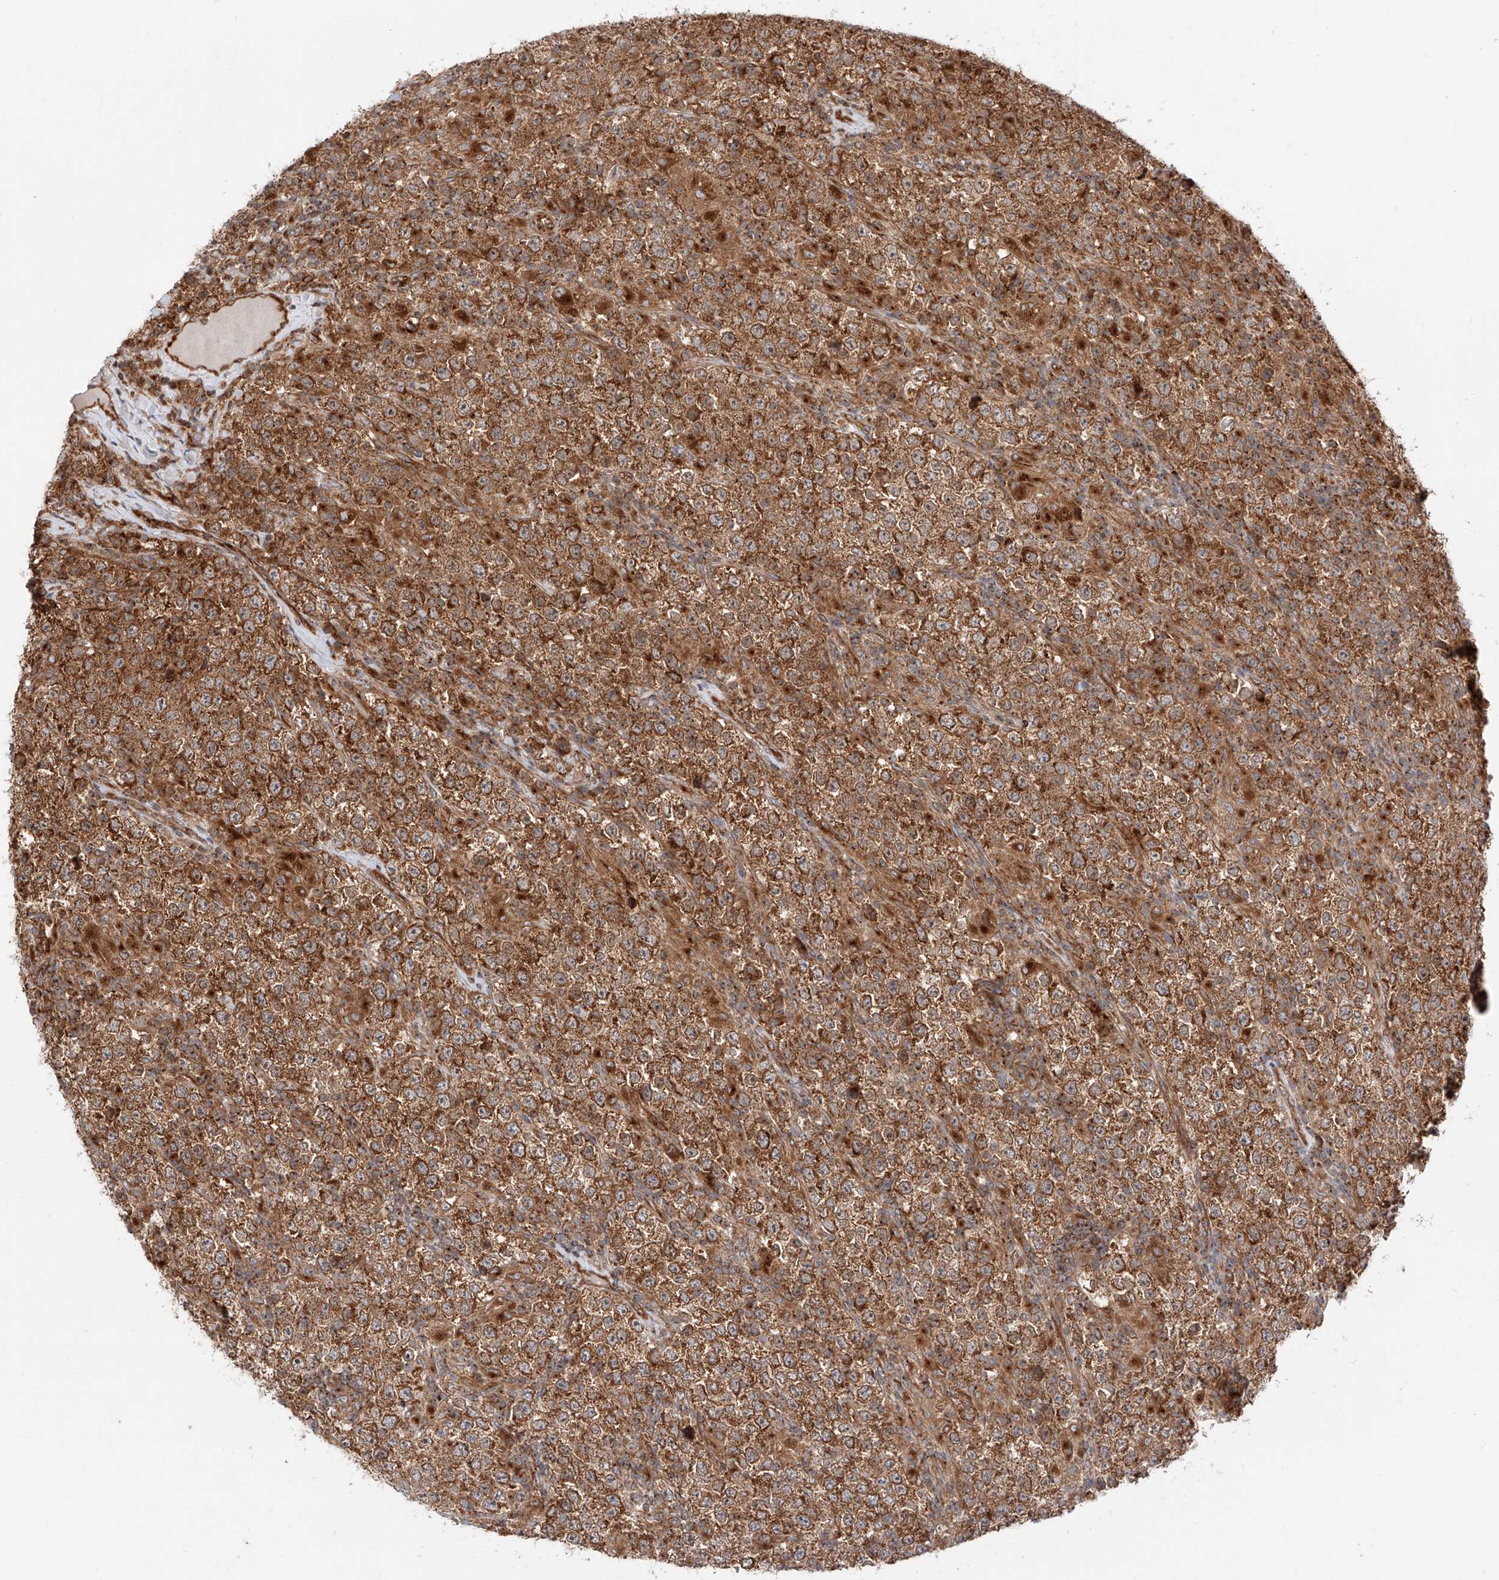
{"staining": {"intensity": "strong", "quantity": ">75%", "location": "cytoplasmic/membranous"}, "tissue": "testis cancer", "cell_type": "Tumor cells", "image_type": "cancer", "snomed": [{"axis": "morphology", "description": "Normal tissue, NOS"}, {"axis": "morphology", "description": "Urothelial carcinoma, High grade"}, {"axis": "morphology", "description": "Seminoma, NOS"}, {"axis": "morphology", "description": "Carcinoma, Embryonal, NOS"}, {"axis": "topography", "description": "Urinary bladder"}, {"axis": "topography", "description": "Testis"}], "caption": "Immunohistochemistry histopathology image of human testis cancer stained for a protein (brown), which reveals high levels of strong cytoplasmic/membranous staining in about >75% of tumor cells.", "gene": "ISCA2", "patient": {"sex": "male", "age": 41}}